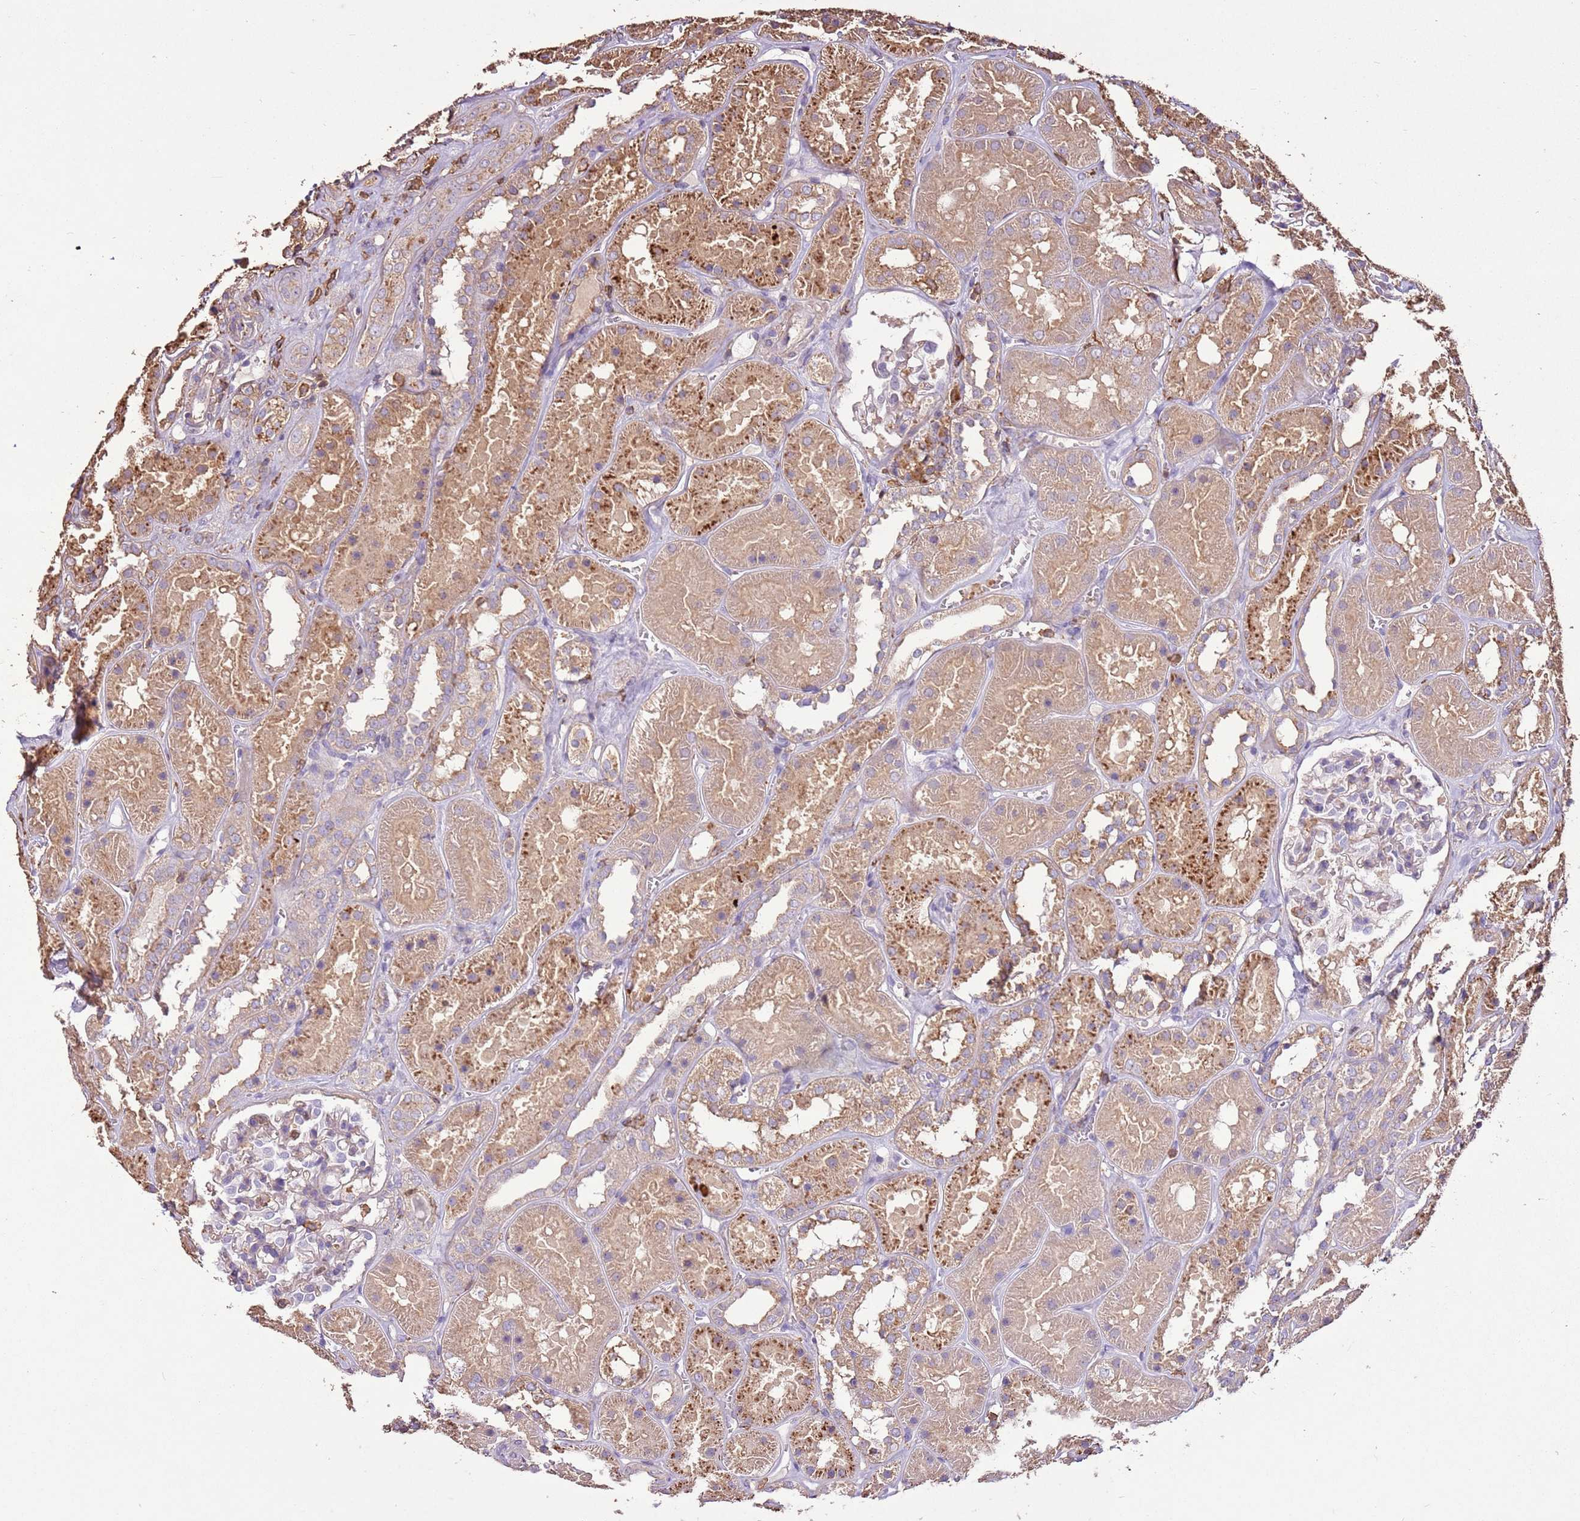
{"staining": {"intensity": "weak", "quantity": "<25%", "location": "cytoplasmic/membranous"}, "tissue": "kidney", "cell_type": "Cells in glomeruli", "image_type": "normal", "snomed": [{"axis": "morphology", "description": "Normal tissue, NOS"}, {"axis": "topography", "description": "Kidney"}], "caption": "An immunohistochemistry histopathology image of unremarkable kidney is shown. There is no staining in cells in glomeruli of kidney. (DAB (3,3'-diaminobenzidine) IHC with hematoxylin counter stain).", "gene": "ARL10", "patient": {"sex": "female", "age": 41}}